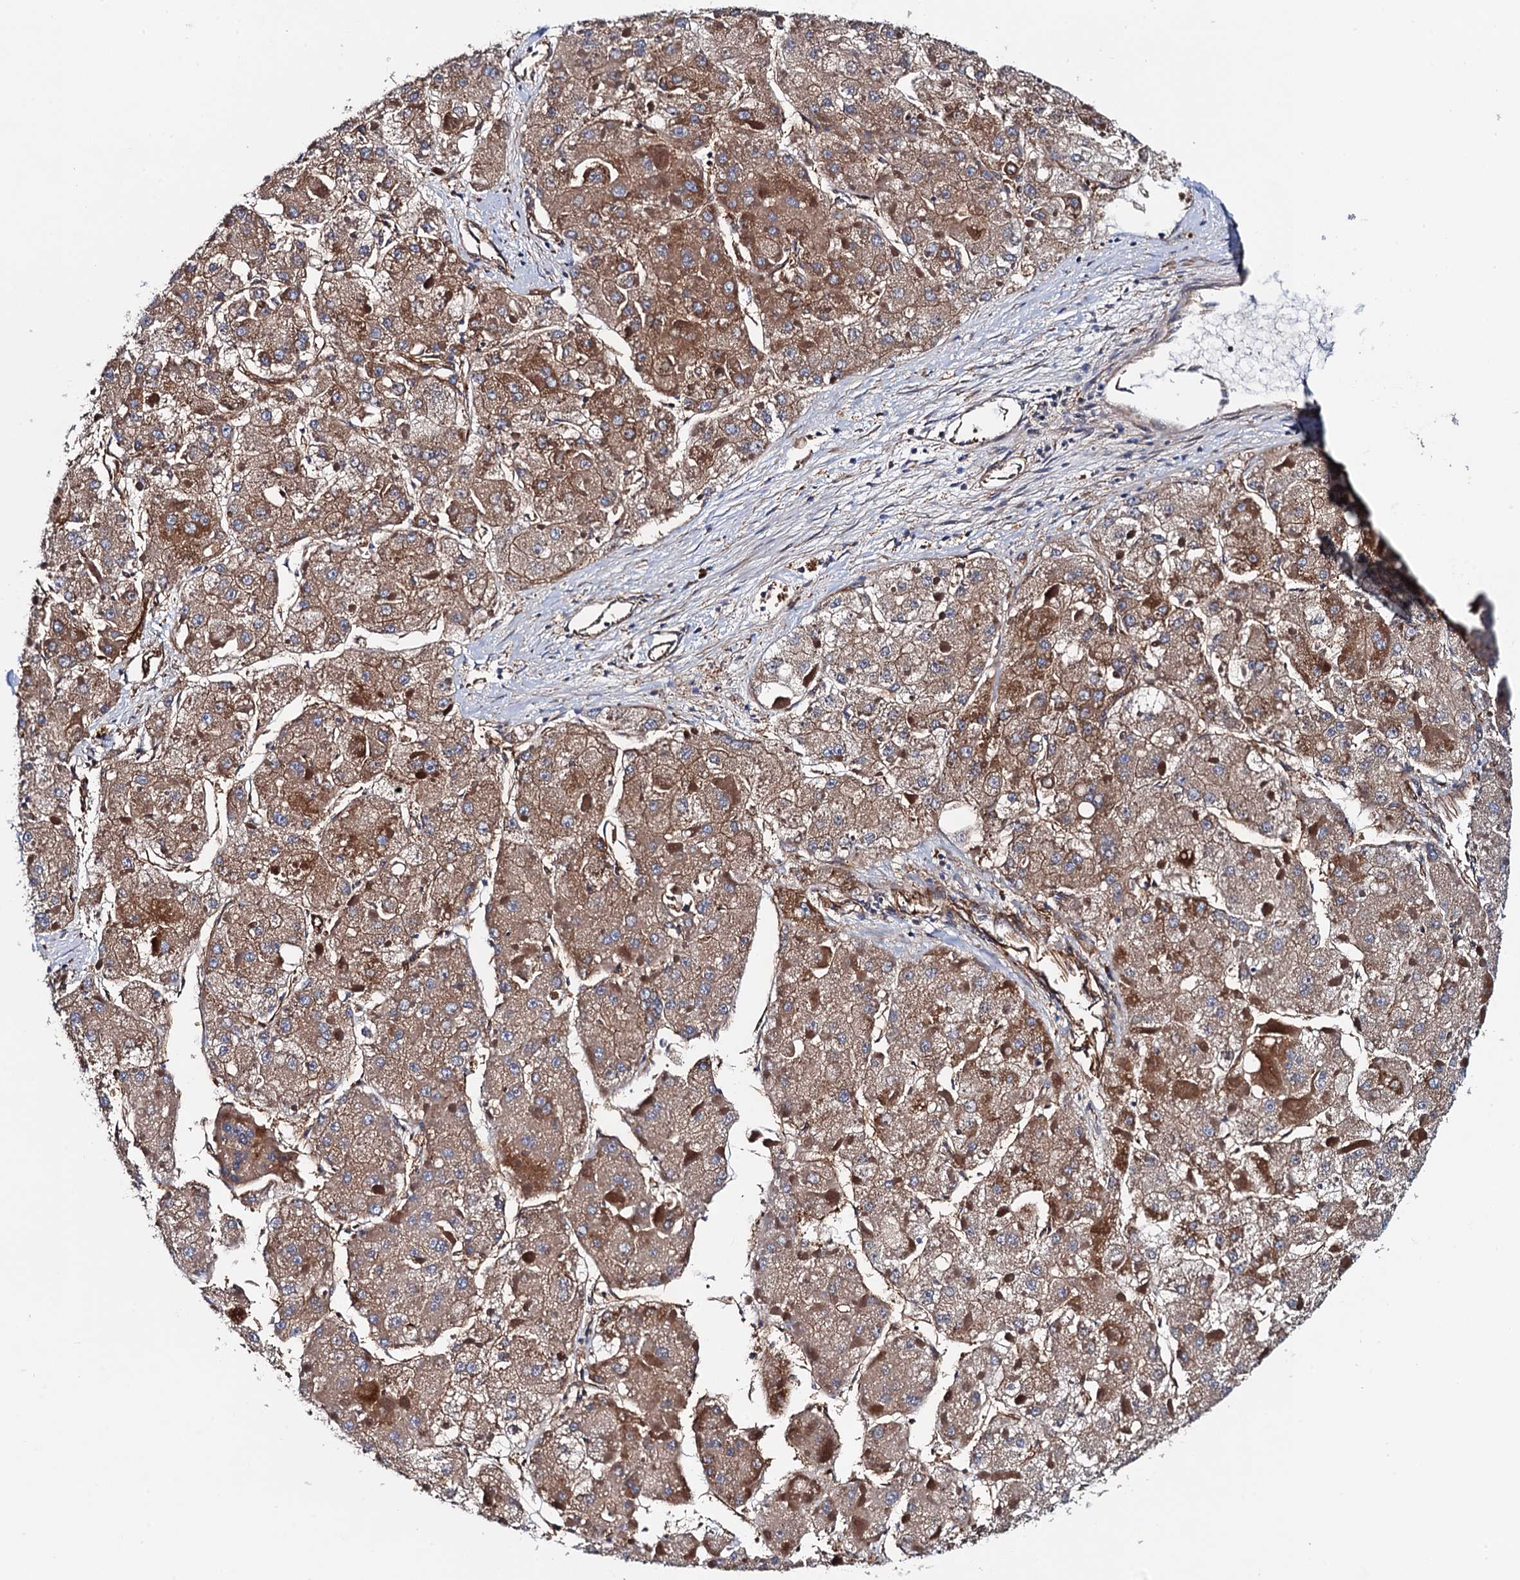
{"staining": {"intensity": "moderate", "quantity": ">75%", "location": "cytoplasmic/membranous"}, "tissue": "liver cancer", "cell_type": "Tumor cells", "image_type": "cancer", "snomed": [{"axis": "morphology", "description": "Carcinoma, Hepatocellular, NOS"}, {"axis": "topography", "description": "Liver"}], "caption": "There is medium levels of moderate cytoplasmic/membranous expression in tumor cells of liver cancer (hepatocellular carcinoma), as demonstrated by immunohistochemical staining (brown color).", "gene": "MRPL48", "patient": {"sex": "female", "age": 73}}